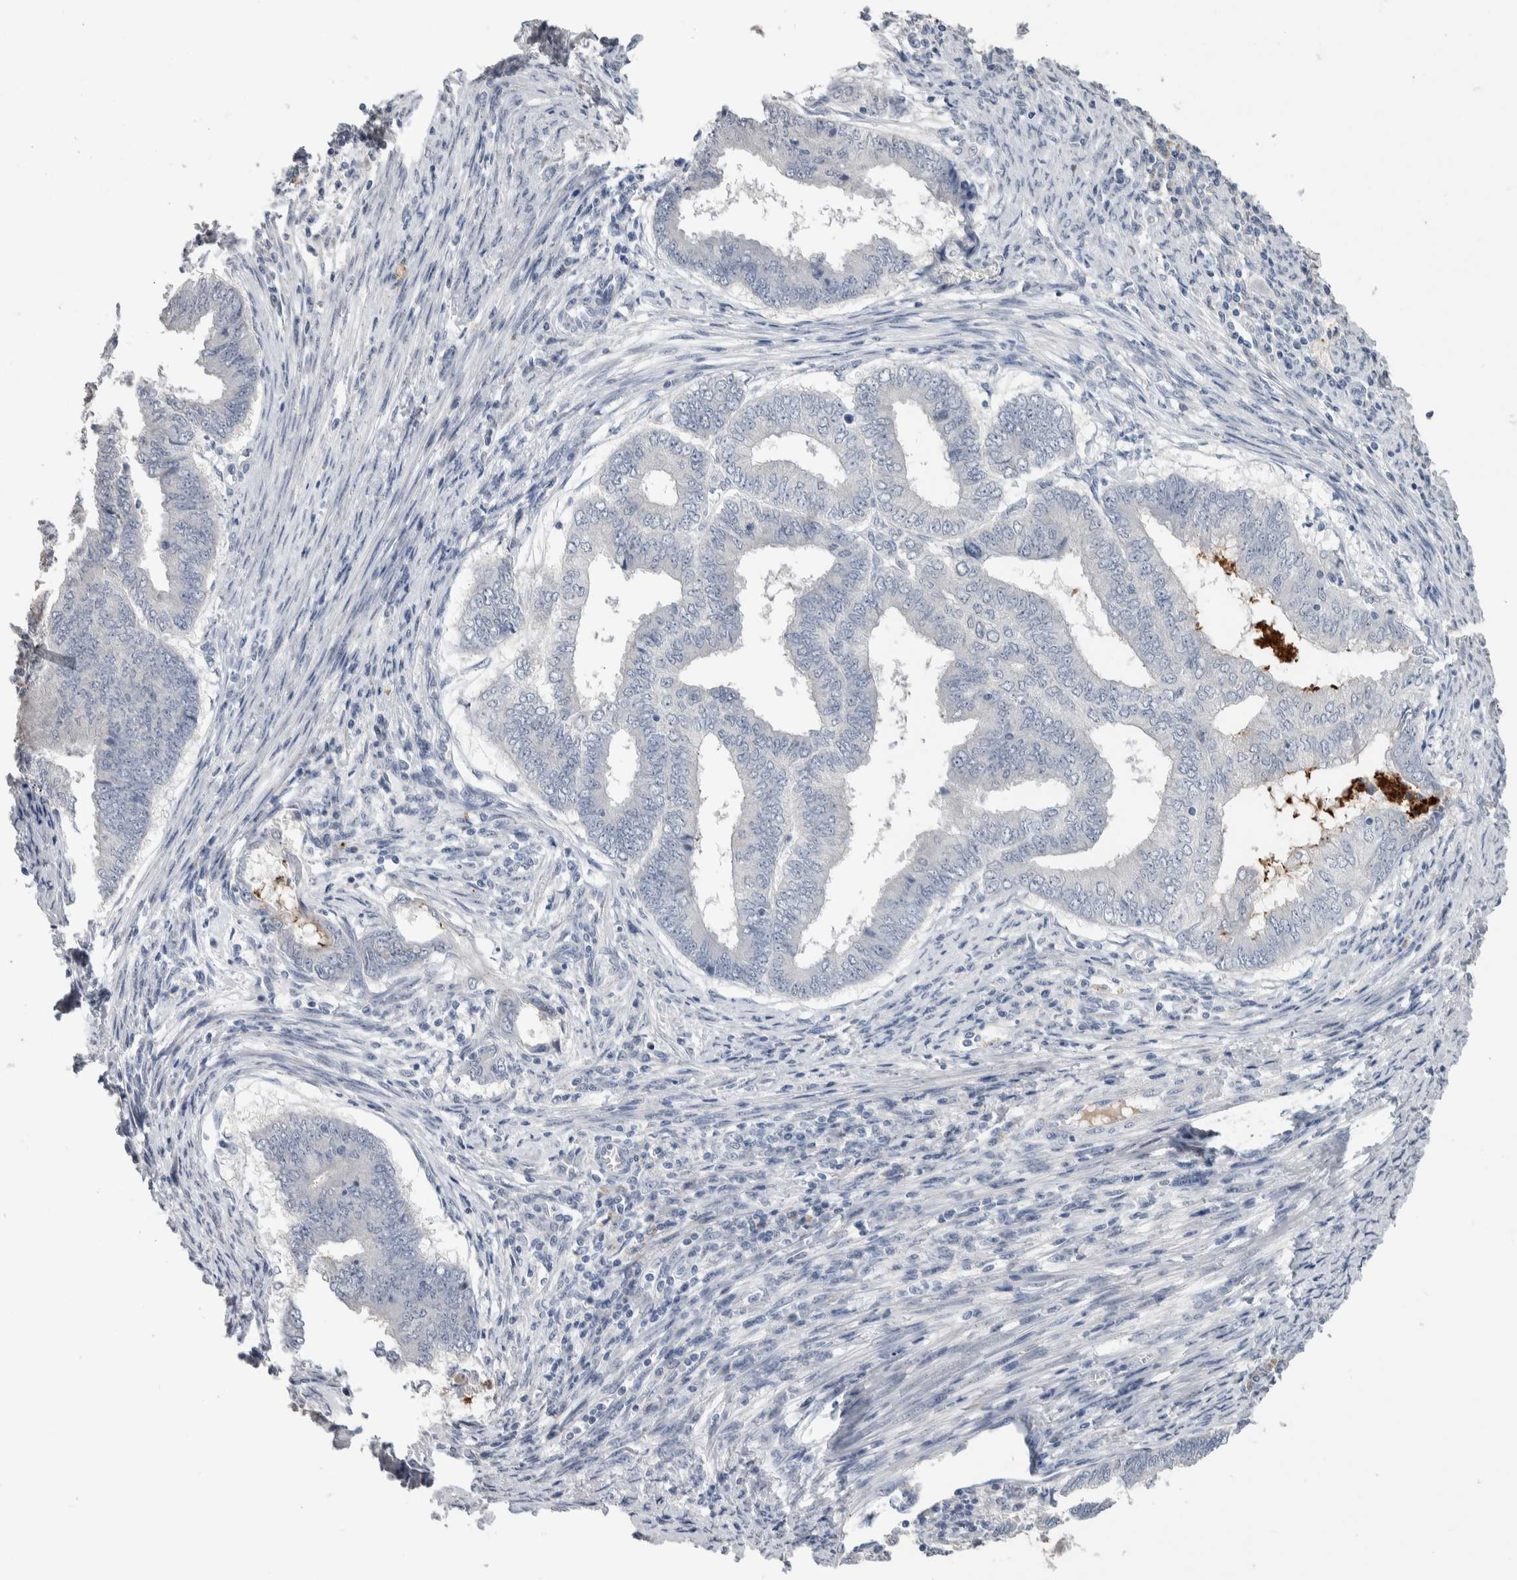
{"staining": {"intensity": "negative", "quantity": "none", "location": "none"}, "tissue": "endometrial cancer", "cell_type": "Tumor cells", "image_type": "cancer", "snomed": [{"axis": "morphology", "description": "Polyp, NOS"}, {"axis": "morphology", "description": "Adenocarcinoma, NOS"}, {"axis": "morphology", "description": "Adenoma, NOS"}, {"axis": "topography", "description": "Endometrium"}], "caption": "IHC of endometrial polyp reveals no positivity in tumor cells.", "gene": "TMEM102", "patient": {"sex": "female", "age": 79}}